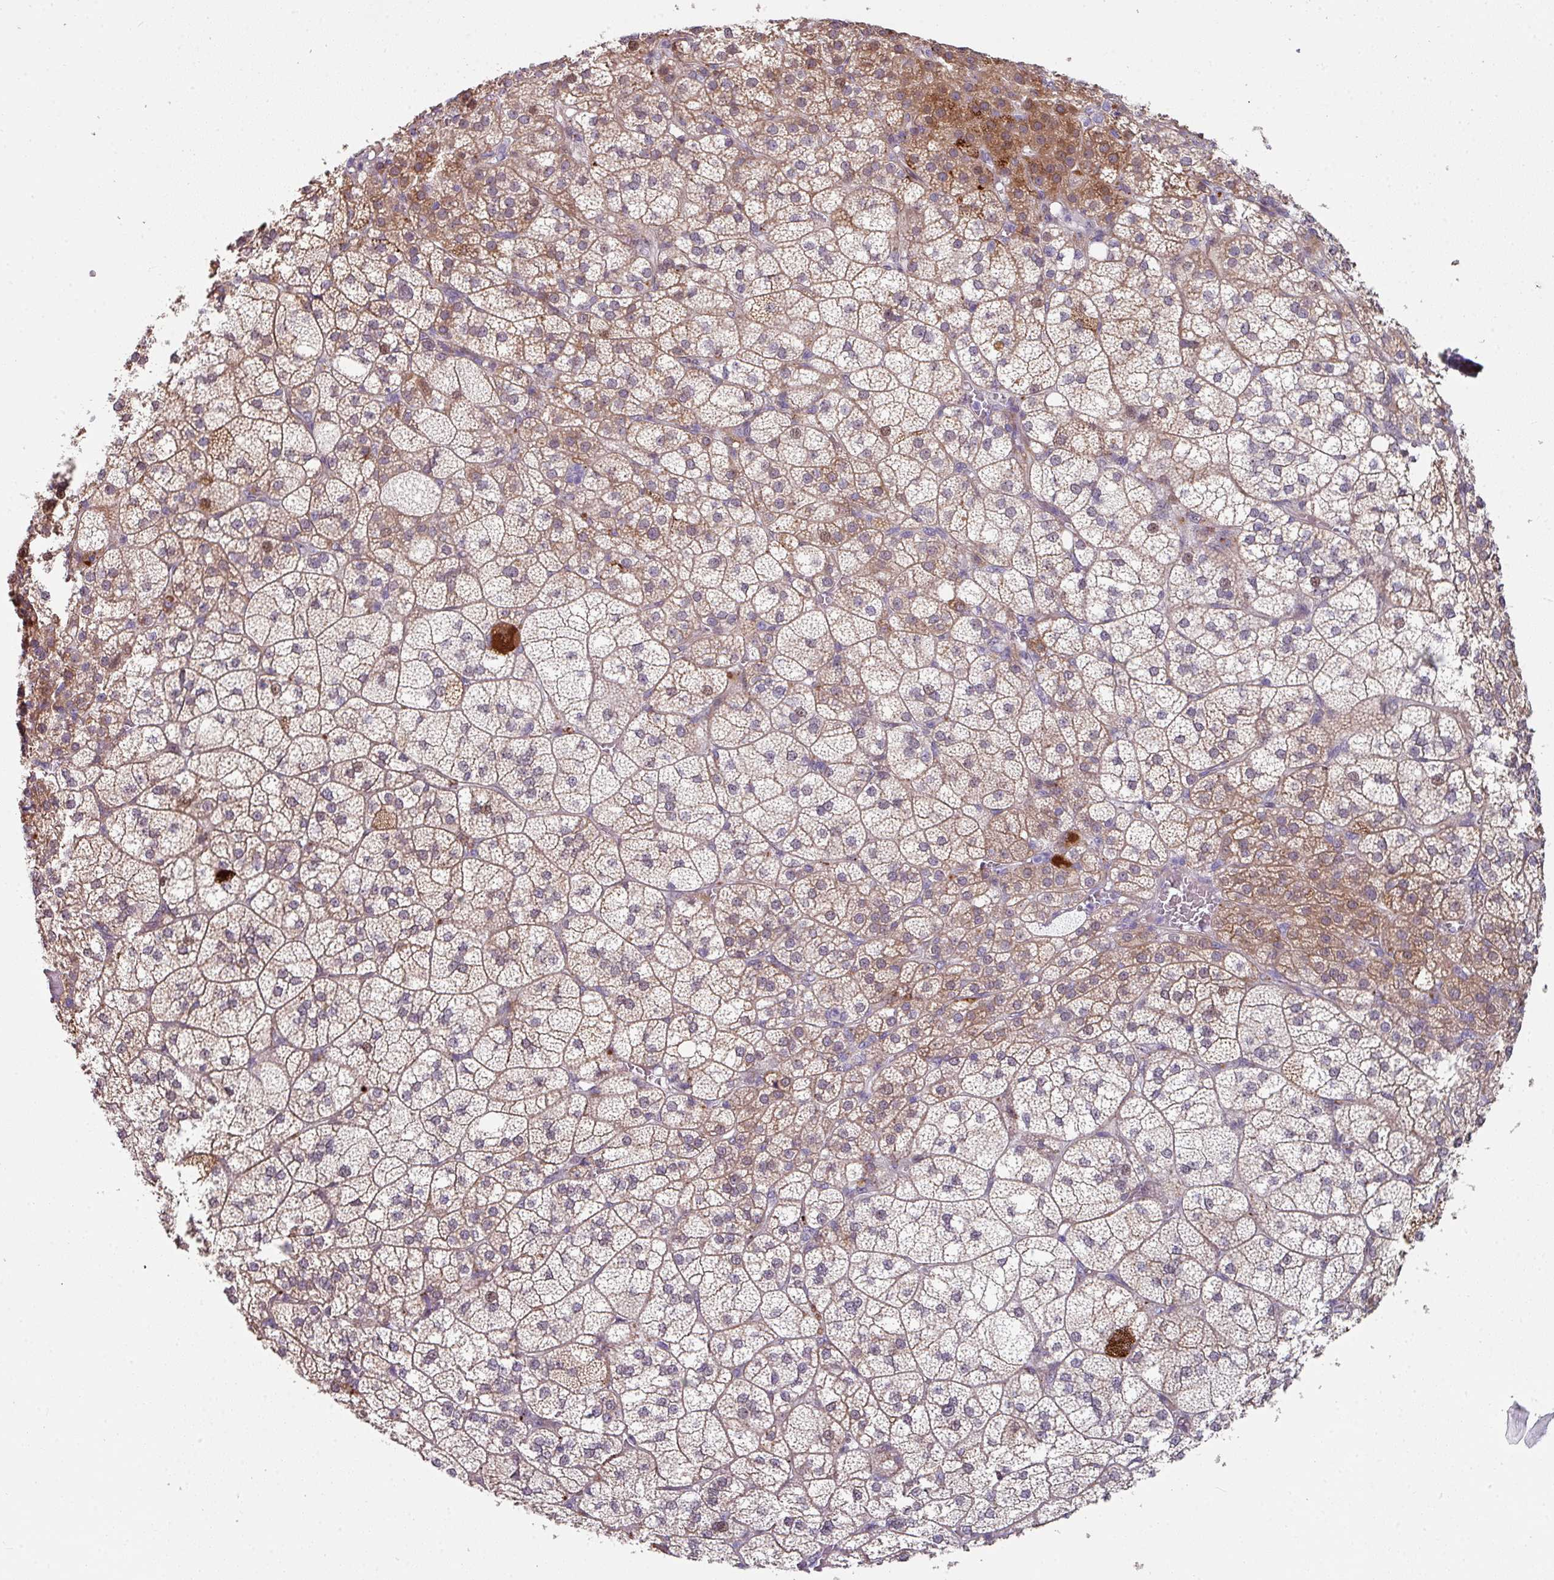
{"staining": {"intensity": "moderate", "quantity": ">75%", "location": "cytoplasmic/membranous,nuclear"}, "tissue": "adrenal gland", "cell_type": "Glandular cells", "image_type": "normal", "snomed": [{"axis": "morphology", "description": "Normal tissue, NOS"}, {"axis": "topography", "description": "Adrenal gland"}], "caption": "About >75% of glandular cells in unremarkable adrenal gland demonstrate moderate cytoplasmic/membranous,nuclear protein expression as visualized by brown immunohistochemical staining.", "gene": "C2orf16", "patient": {"sex": "female", "age": 60}}